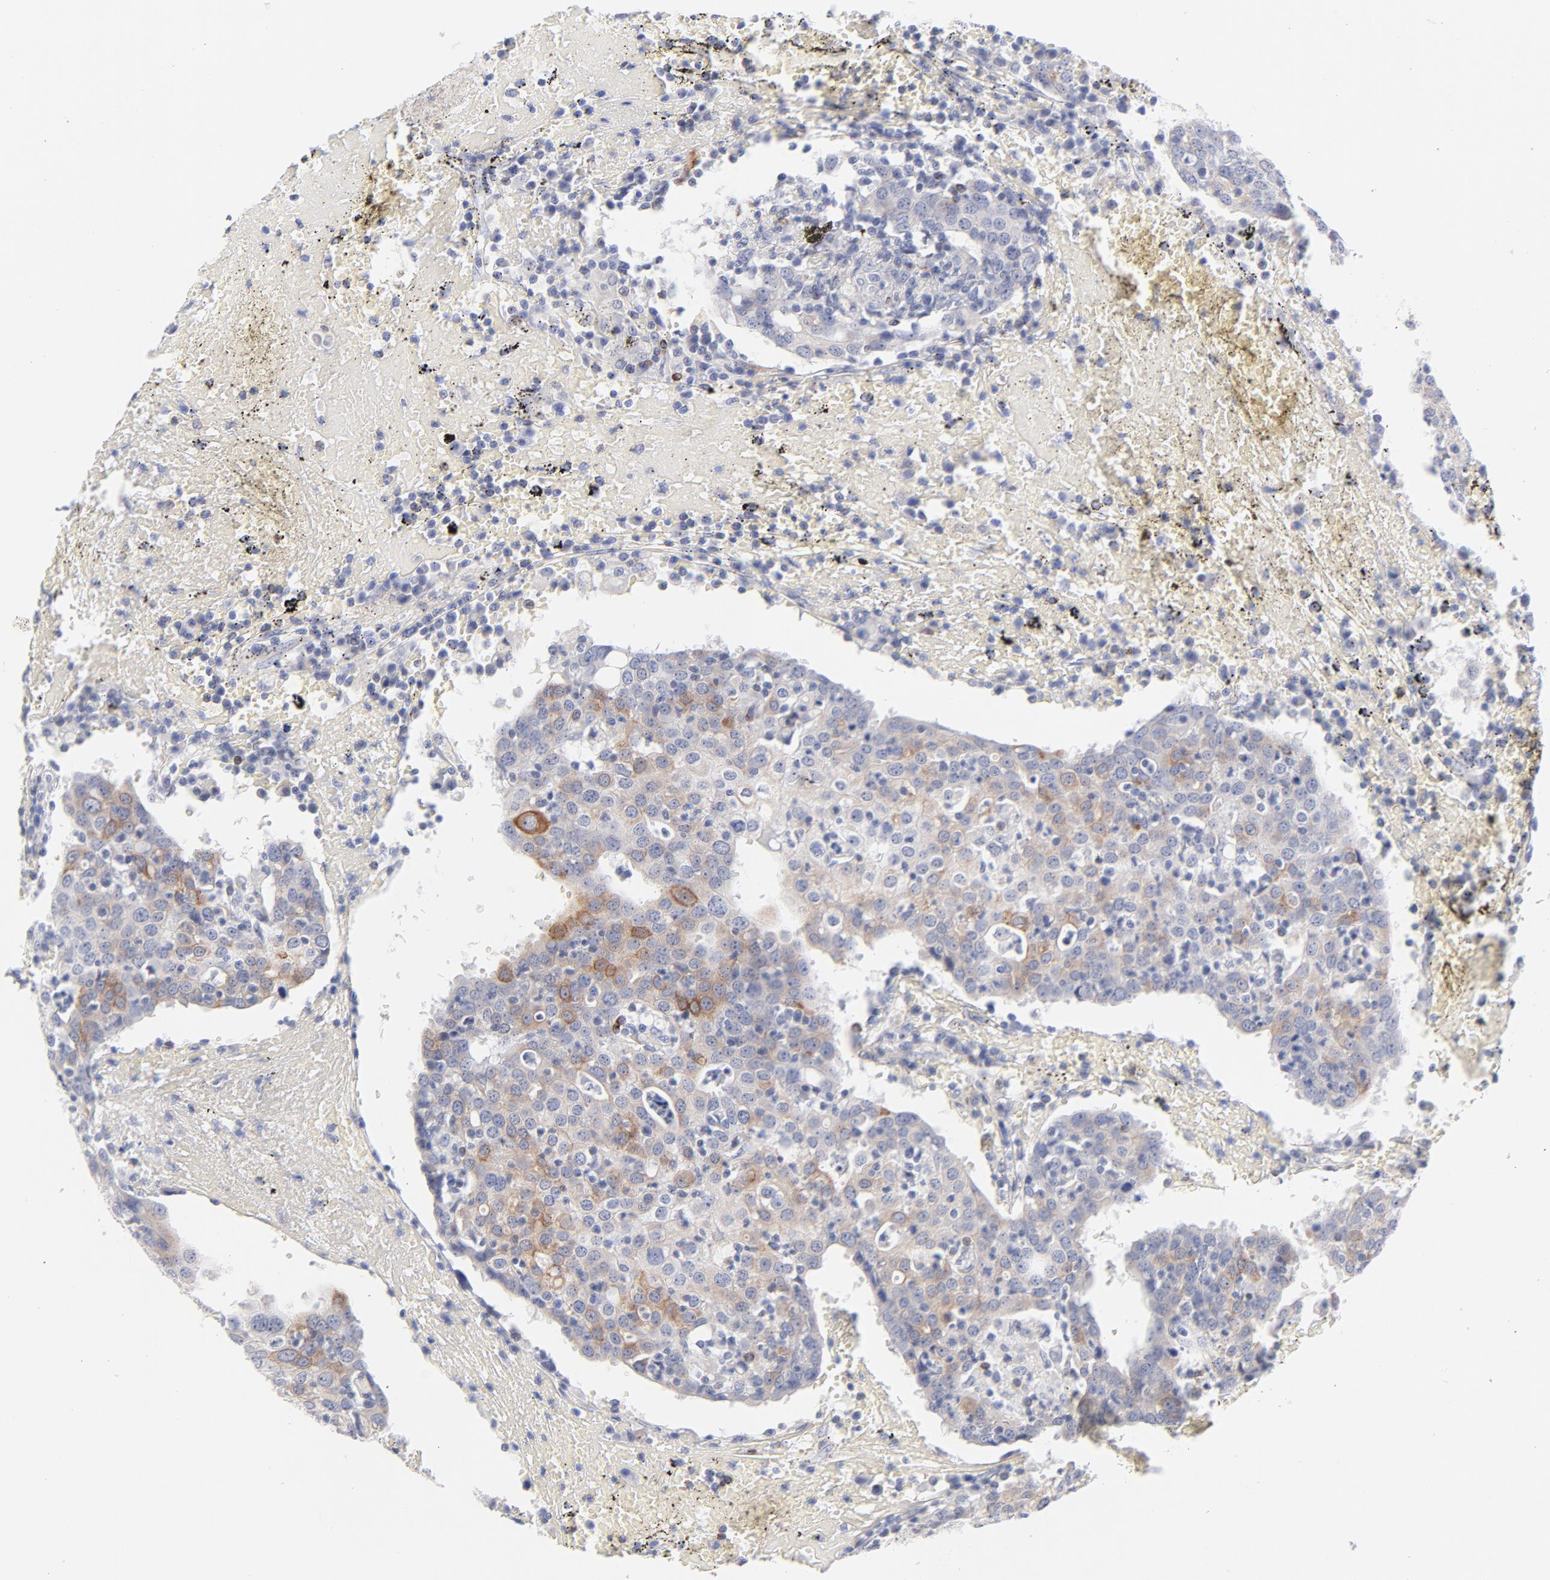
{"staining": {"intensity": "moderate", "quantity": "<25%", "location": "cytoplasmic/membranous"}, "tissue": "head and neck cancer", "cell_type": "Tumor cells", "image_type": "cancer", "snomed": [{"axis": "morphology", "description": "Adenocarcinoma, NOS"}, {"axis": "topography", "description": "Salivary gland"}, {"axis": "topography", "description": "Head-Neck"}], "caption": "High-magnification brightfield microscopy of adenocarcinoma (head and neck) stained with DAB (3,3'-diaminobenzidine) (brown) and counterstained with hematoxylin (blue). tumor cells exhibit moderate cytoplasmic/membranous staining is appreciated in about<25% of cells. Ihc stains the protein in brown and the nuclei are stained blue.", "gene": "MID1", "patient": {"sex": "female", "age": 65}}